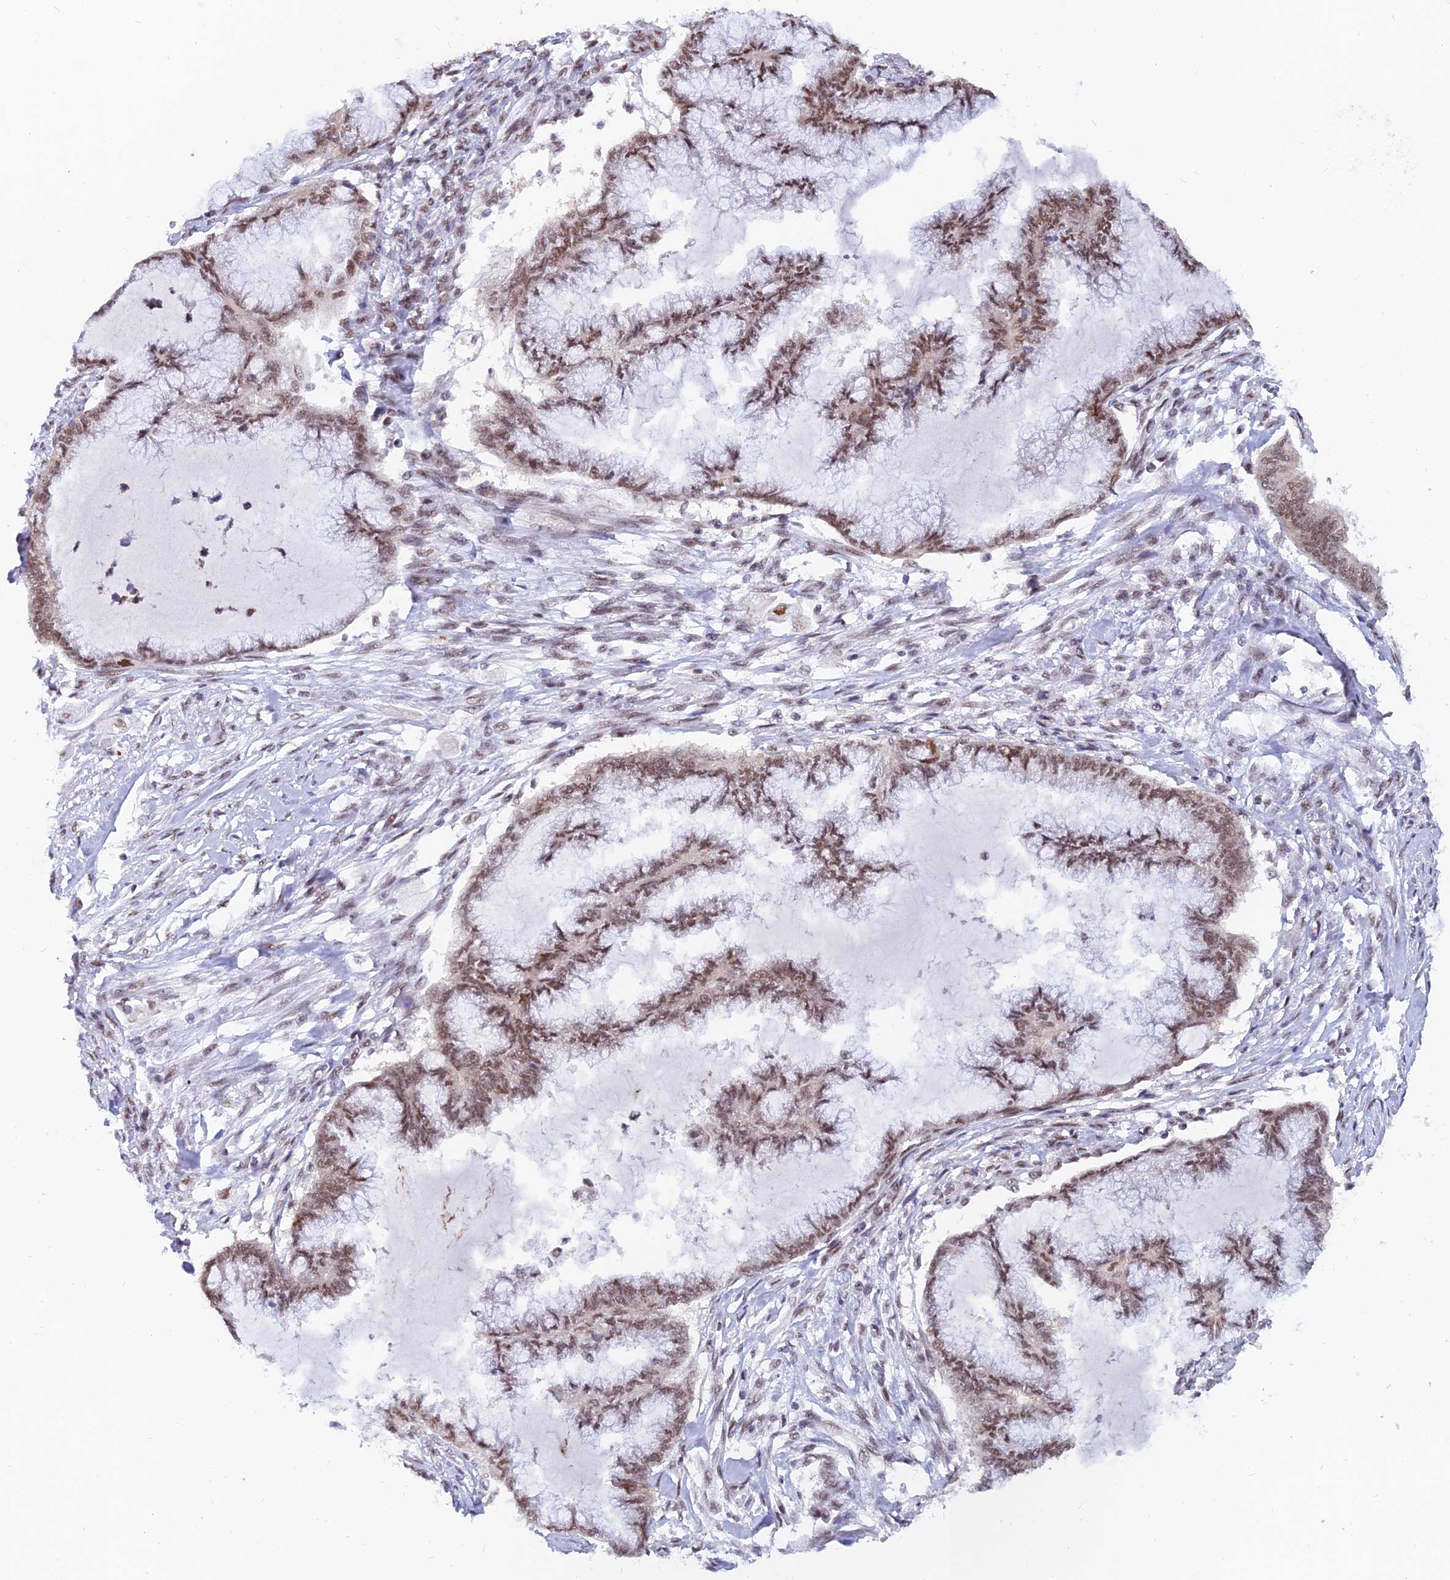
{"staining": {"intensity": "moderate", "quantity": ">75%", "location": "nuclear"}, "tissue": "endometrial cancer", "cell_type": "Tumor cells", "image_type": "cancer", "snomed": [{"axis": "morphology", "description": "Adenocarcinoma, NOS"}, {"axis": "topography", "description": "Endometrium"}], "caption": "DAB immunohistochemical staining of human endometrial cancer (adenocarcinoma) exhibits moderate nuclear protein positivity in about >75% of tumor cells.", "gene": "DPY30", "patient": {"sex": "female", "age": 86}}